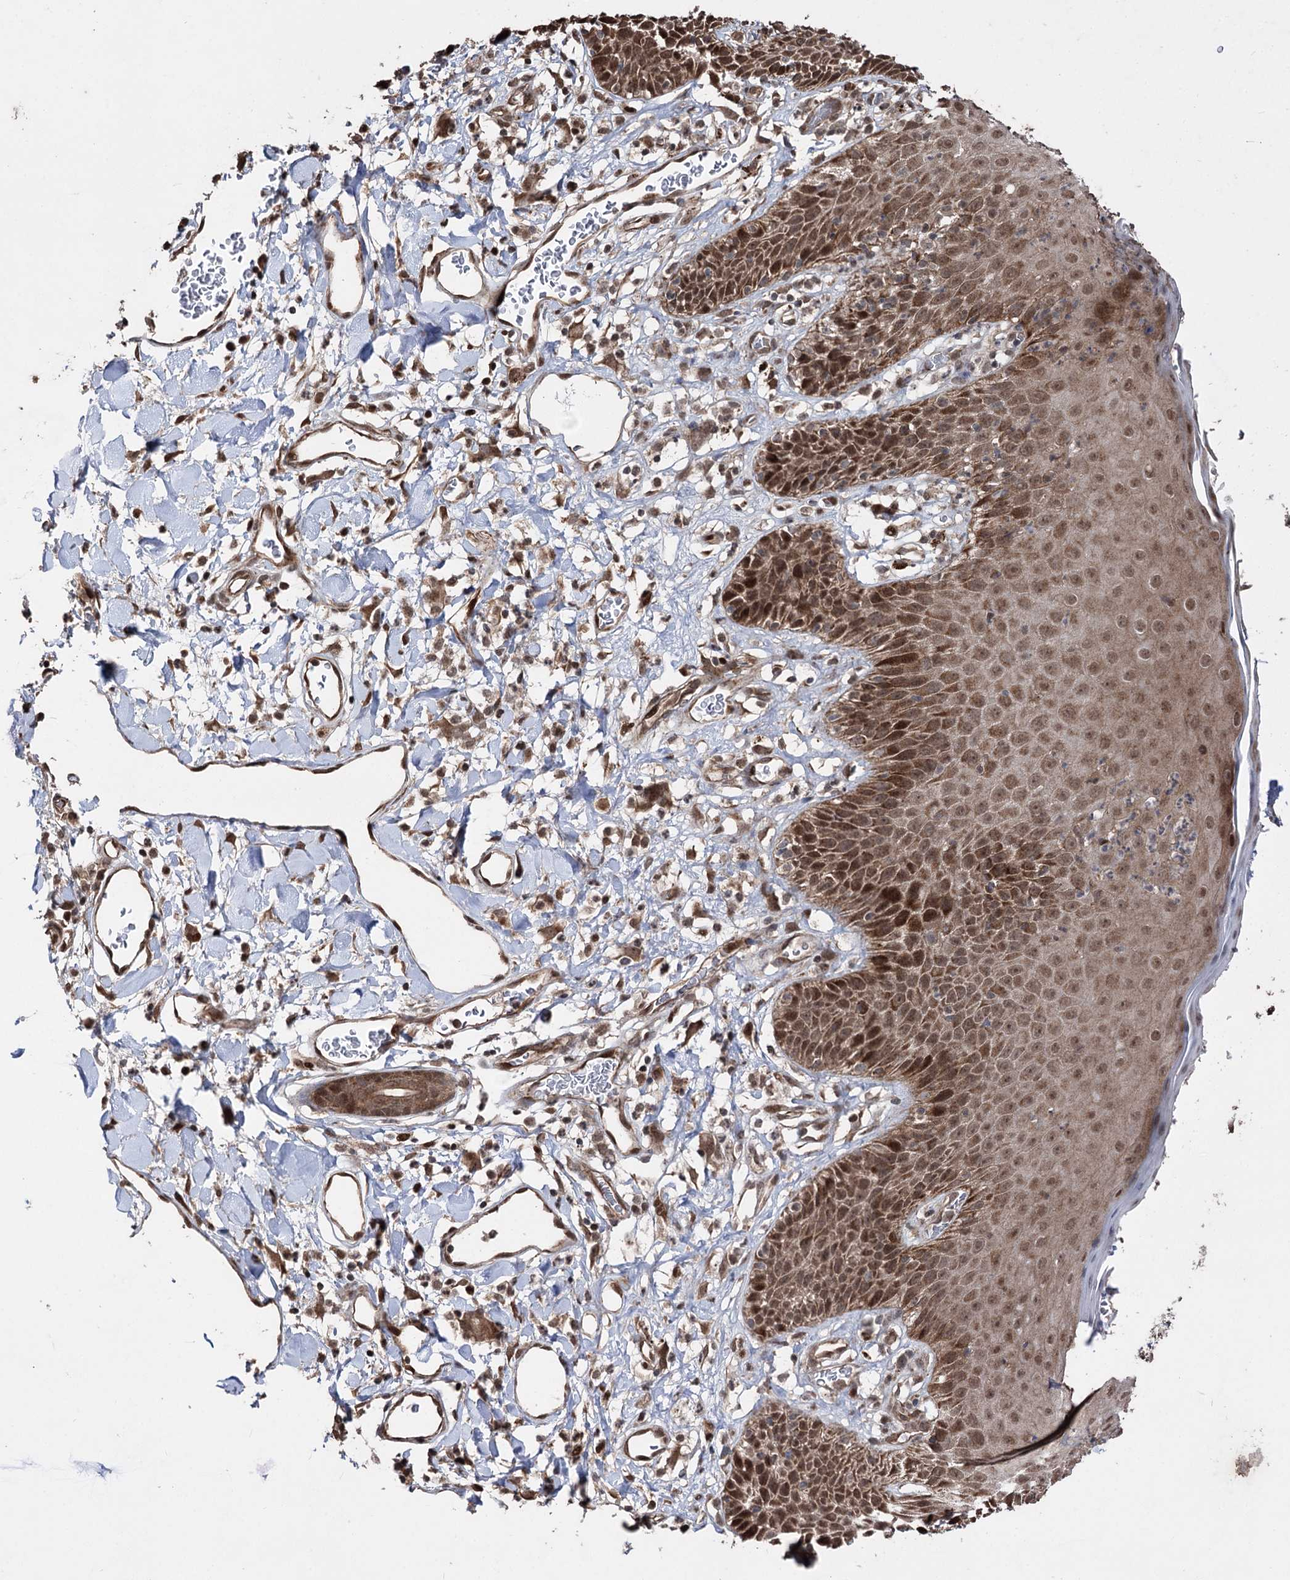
{"staining": {"intensity": "strong", "quantity": ">75%", "location": "cytoplasmic/membranous,nuclear"}, "tissue": "skin", "cell_type": "Epidermal cells", "image_type": "normal", "snomed": [{"axis": "morphology", "description": "Normal tissue, NOS"}, {"axis": "topography", "description": "Vulva"}], "caption": "A micrograph showing strong cytoplasmic/membranous,nuclear staining in approximately >75% of epidermal cells in normal skin, as visualized by brown immunohistochemical staining.", "gene": "CPNE8", "patient": {"sex": "female", "age": 68}}